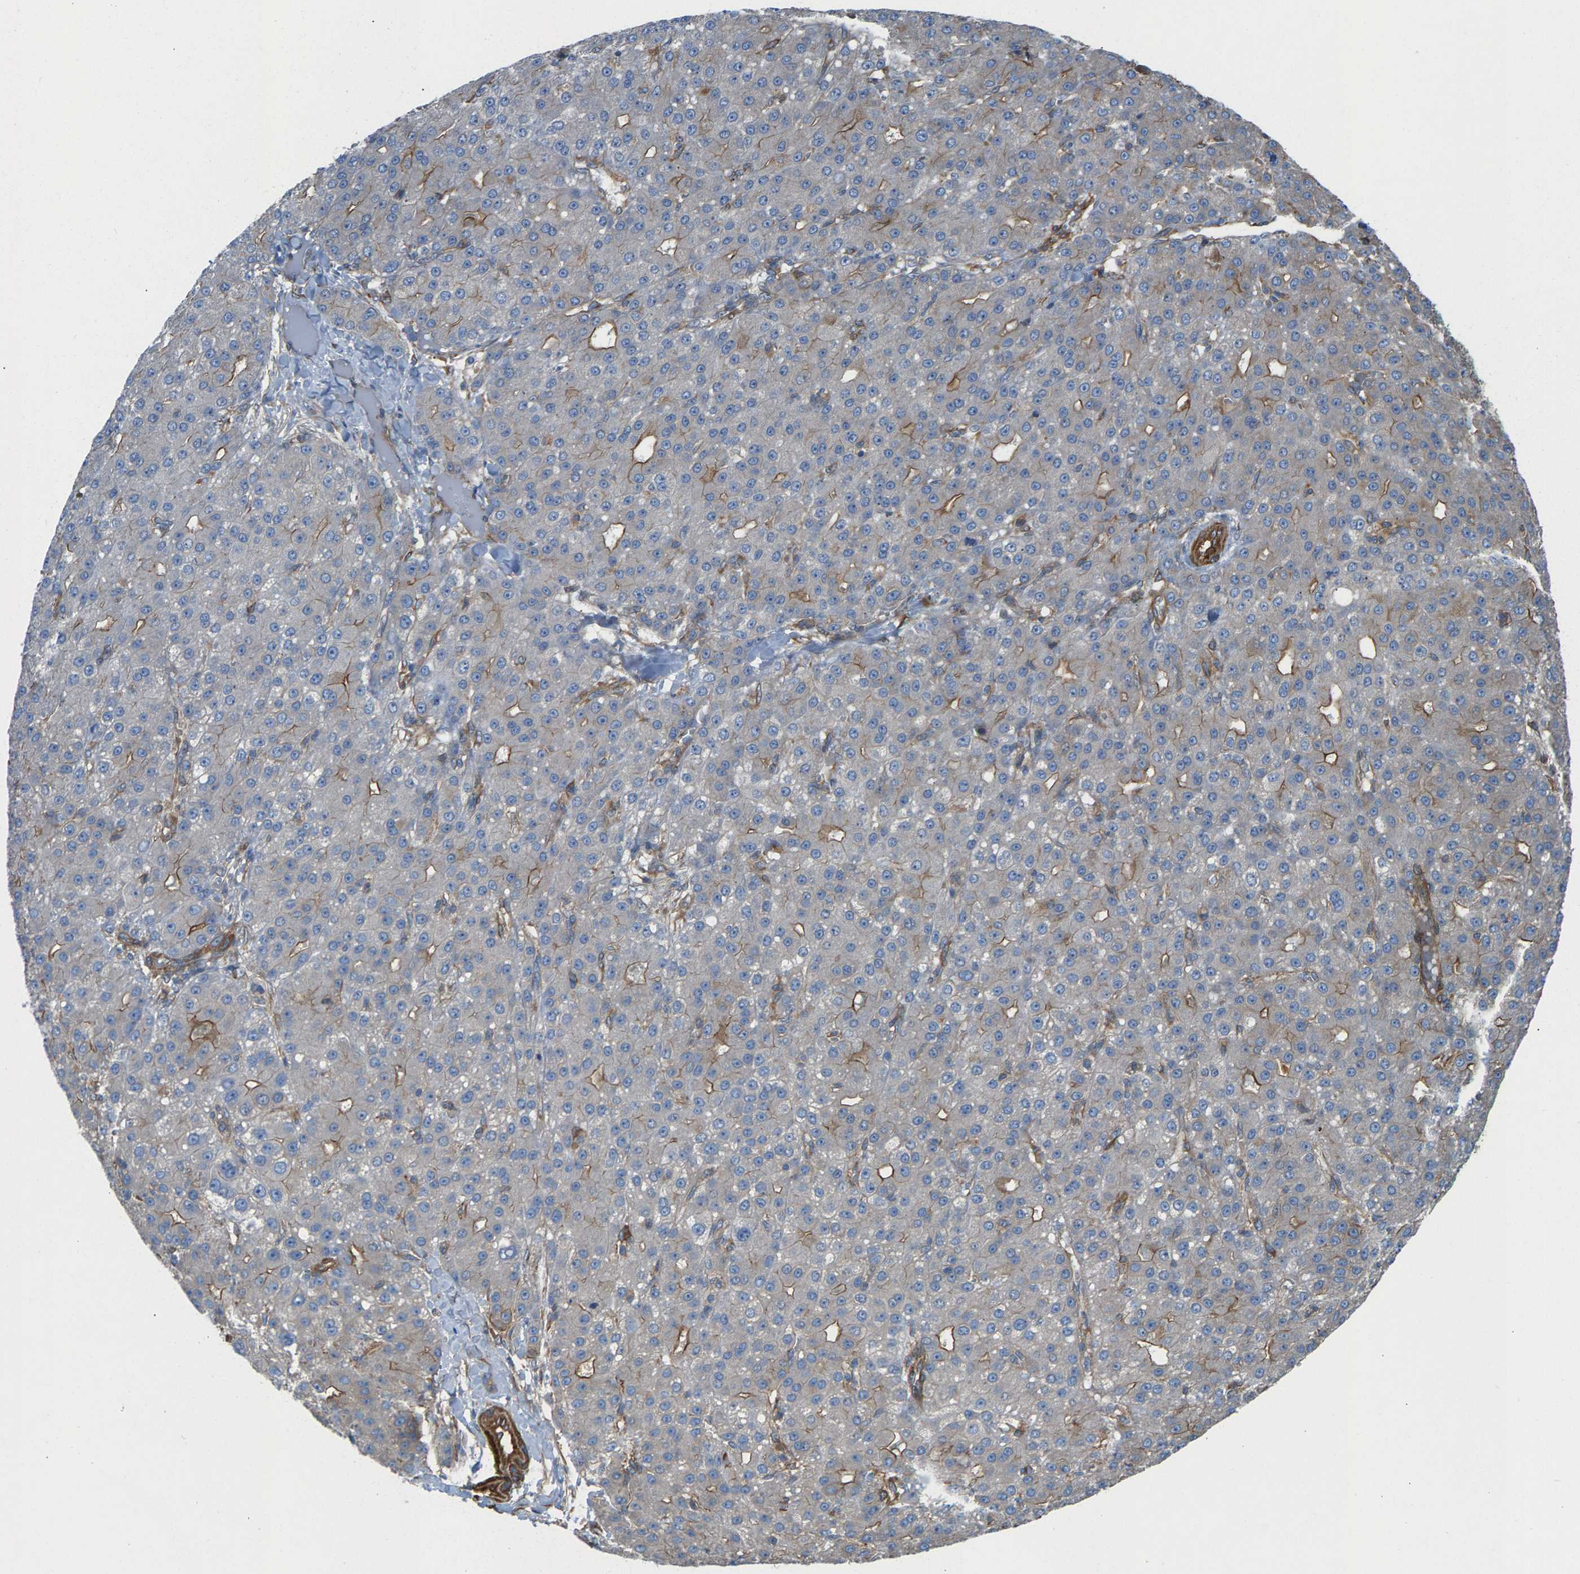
{"staining": {"intensity": "moderate", "quantity": "<25%", "location": "cytoplasmic/membranous"}, "tissue": "liver cancer", "cell_type": "Tumor cells", "image_type": "cancer", "snomed": [{"axis": "morphology", "description": "Carcinoma, Hepatocellular, NOS"}, {"axis": "topography", "description": "Liver"}], "caption": "Protein staining by immunohistochemistry (IHC) displays moderate cytoplasmic/membranous staining in about <25% of tumor cells in liver hepatocellular carcinoma. (Stains: DAB in brown, nuclei in blue, Microscopy: brightfield microscopy at high magnification).", "gene": "PDCL", "patient": {"sex": "male", "age": 67}}